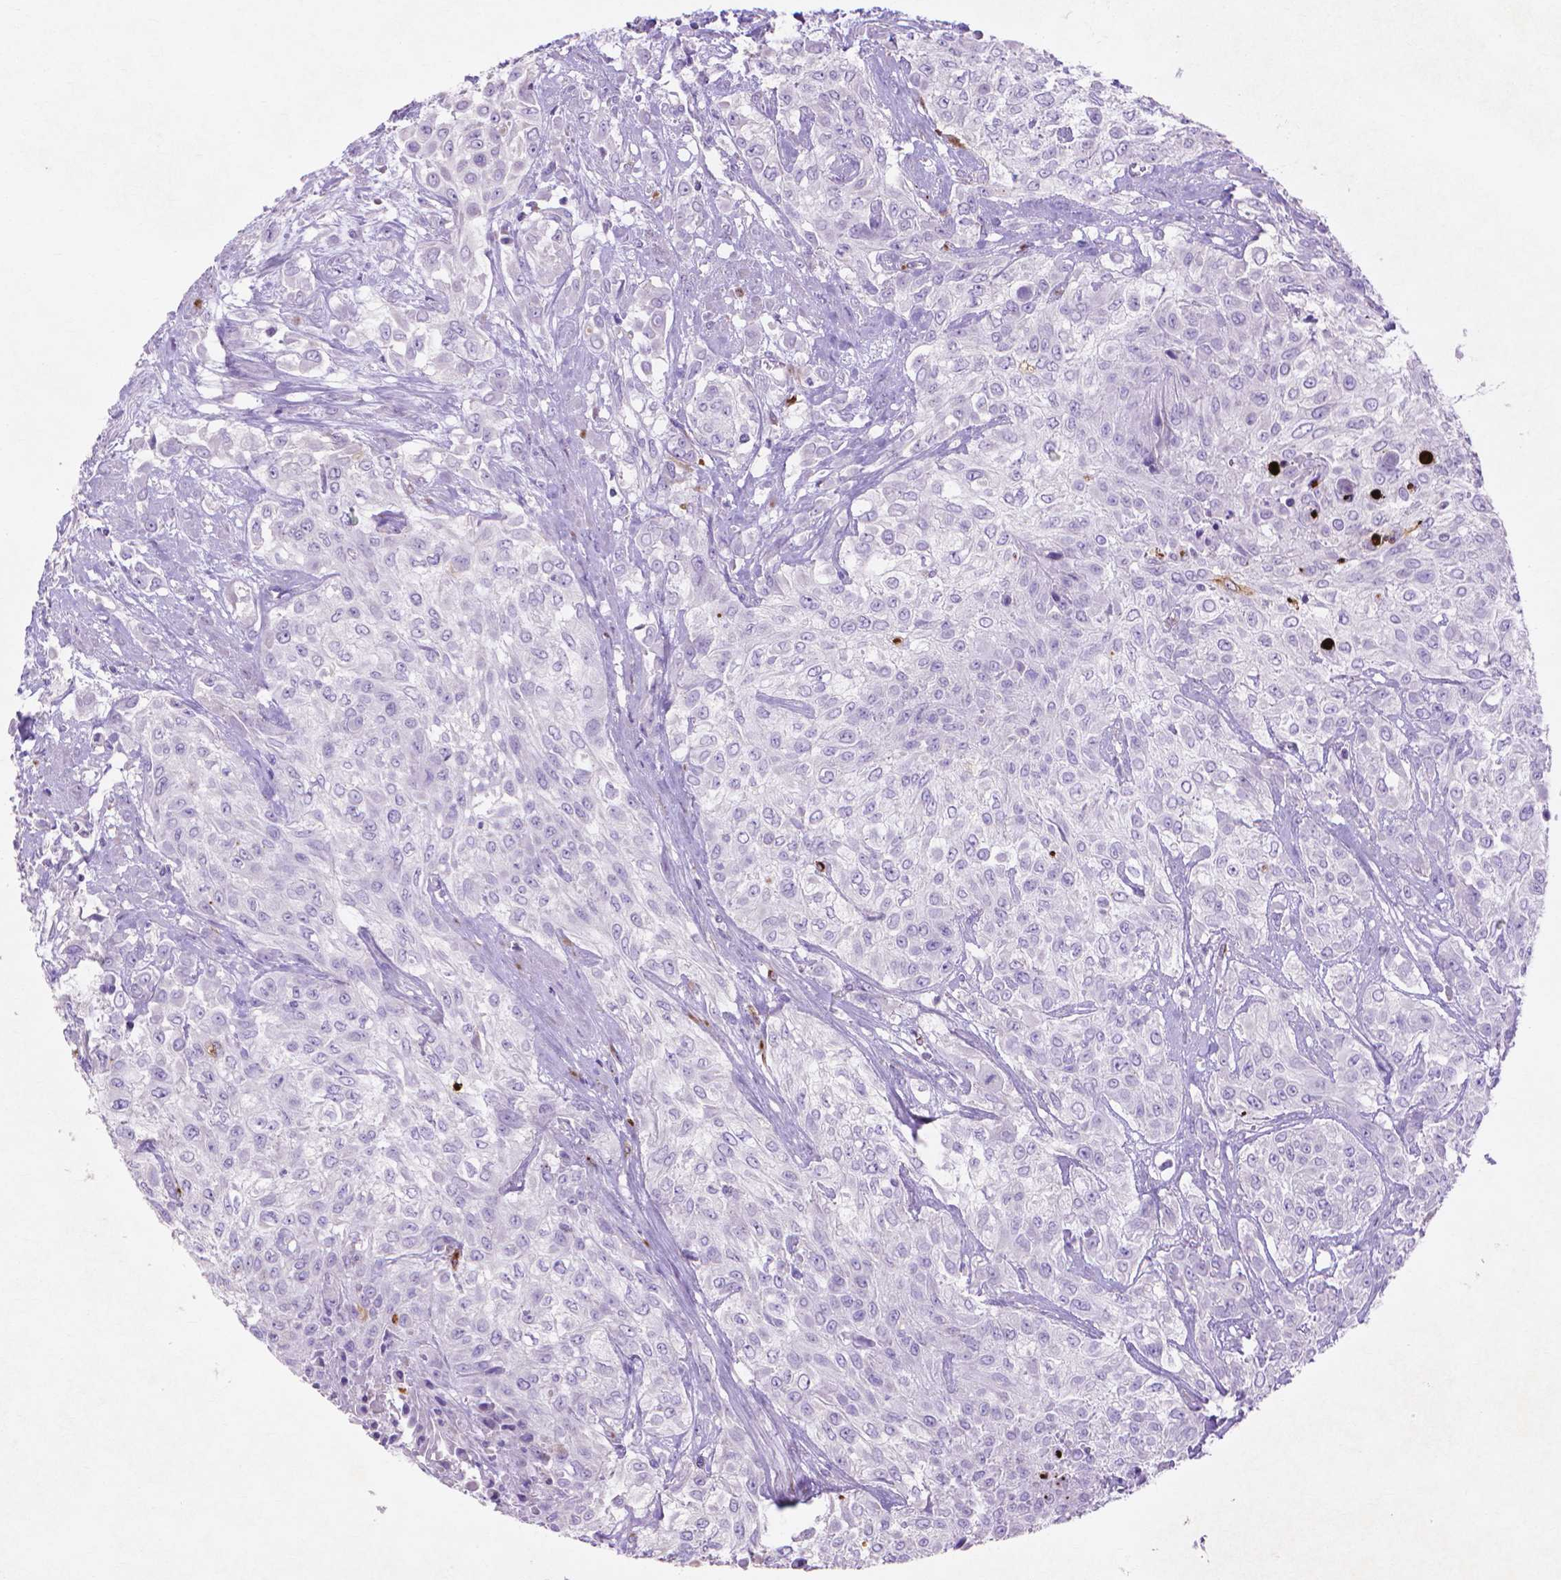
{"staining": {"intensity": "negative", "quantity": "none", "location": "none"}, "tissue": "urothelial cancer", "cell_type": "Tumor cells", "image_type": "cancer", "snomed": [{"axis": "morphology", "description": "Urothelial carcinoma, High grade"}, {"axis": "topography", "description": "Urinary bladder"}], "caption": "This is a image of immunohistochemistry (IHC) staining of high-grade urothelial carcinoma, which shows no expression in tumor cells.", "gene": "MMP11", "patient": {"sex": "male", "age": 57}}